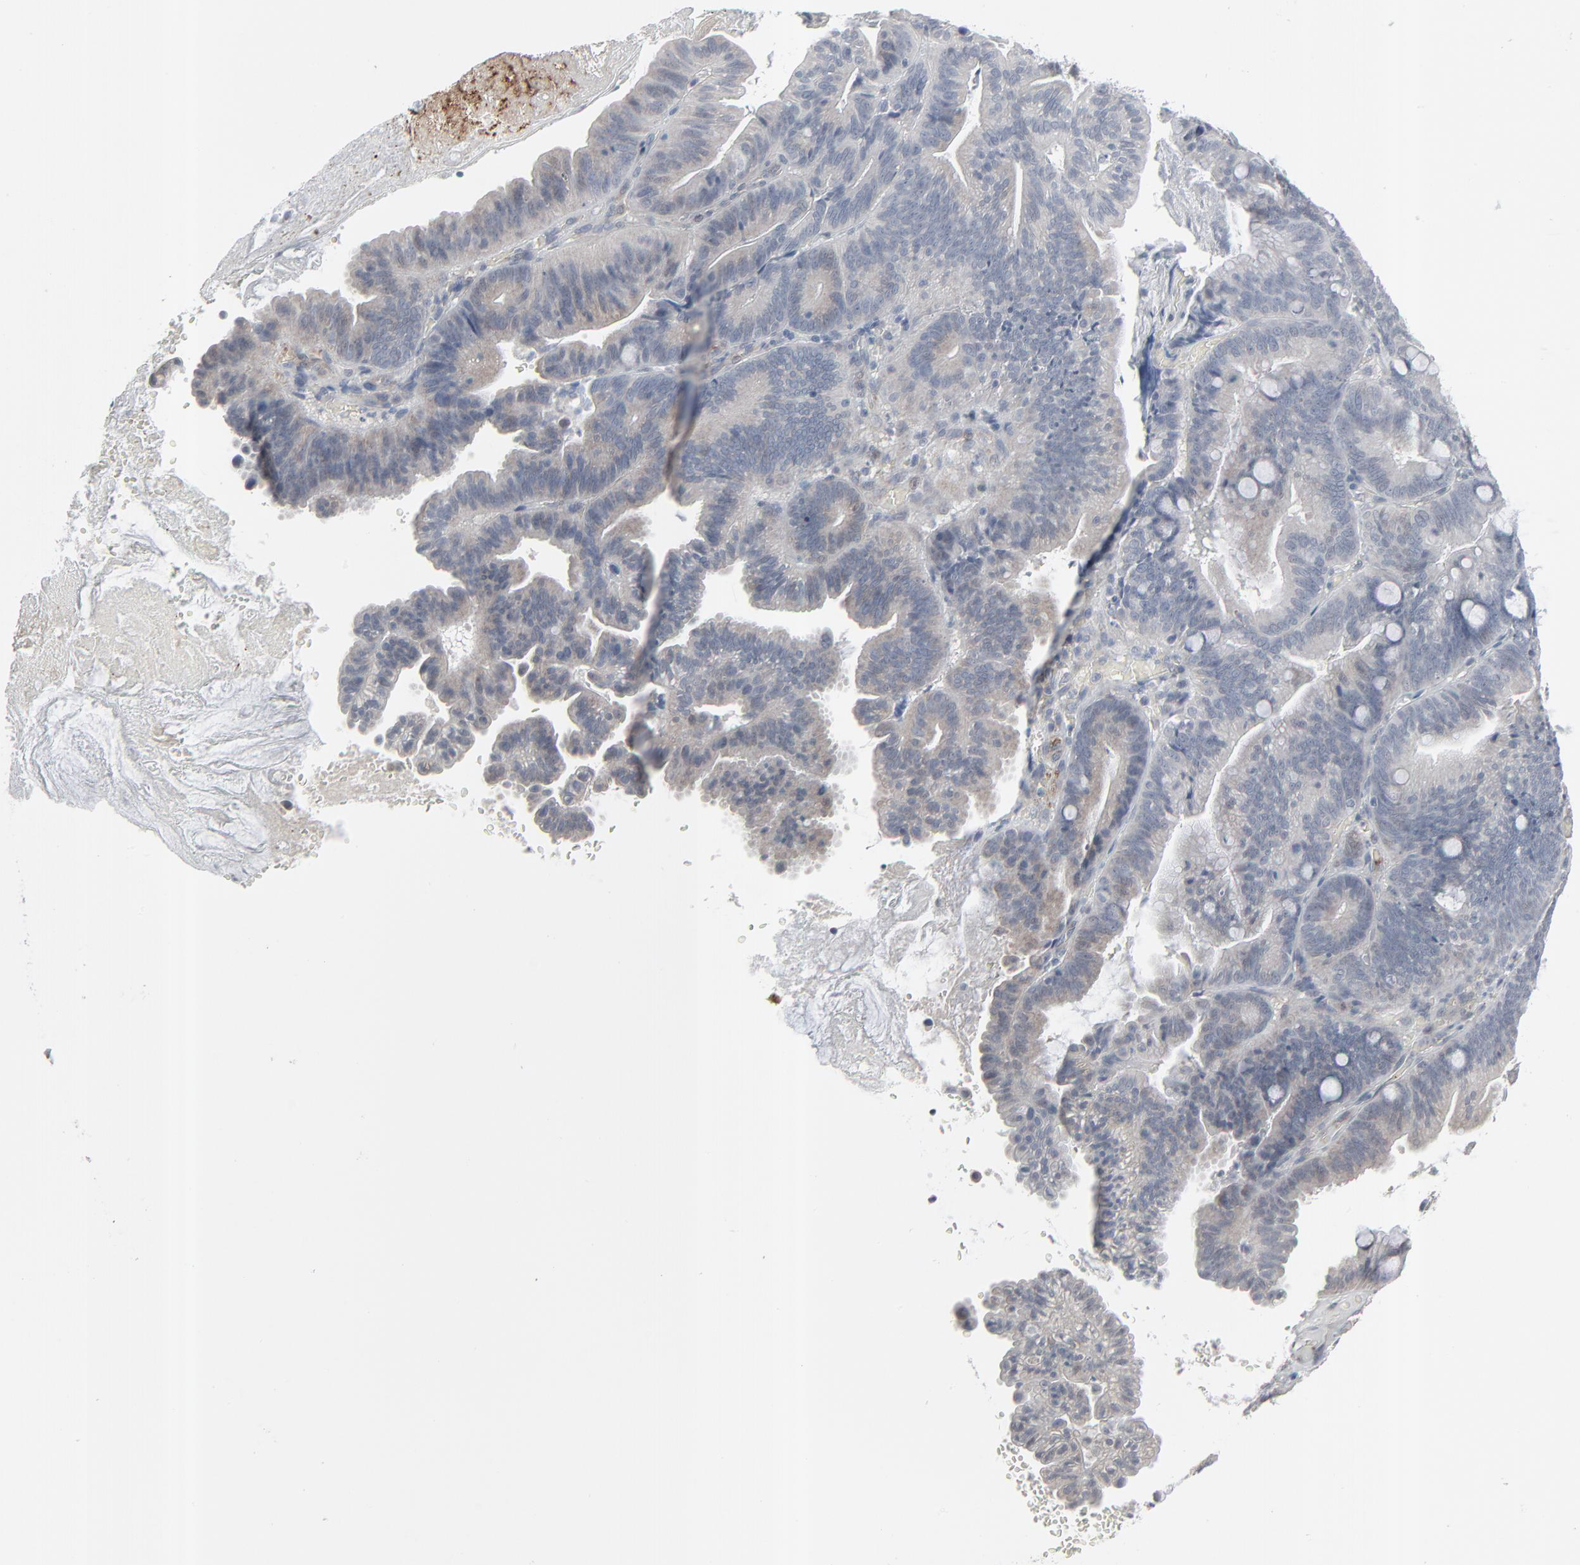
{"staining": {"intensity": "negative", "quantity": "none", "location": "none"}, "tissue": "pancreatic cancer", "cell_type": "Tumor cells", "image_type": "cancer", "snomed": [{"axis": "morphology", "description": "Adenocarcinoma, NOS"}, {"axis": "topography", "description": "Pancreas"}], "caption": "Immunohistochemistry (IHC) photomicrograph of neoplastic tissue: pancreatic cancer stained with DAB demonstrates no significant protein positivity in tumor cells.", "gene": "NEUROD1", "patient": {"sex": "male", "age": 82}}